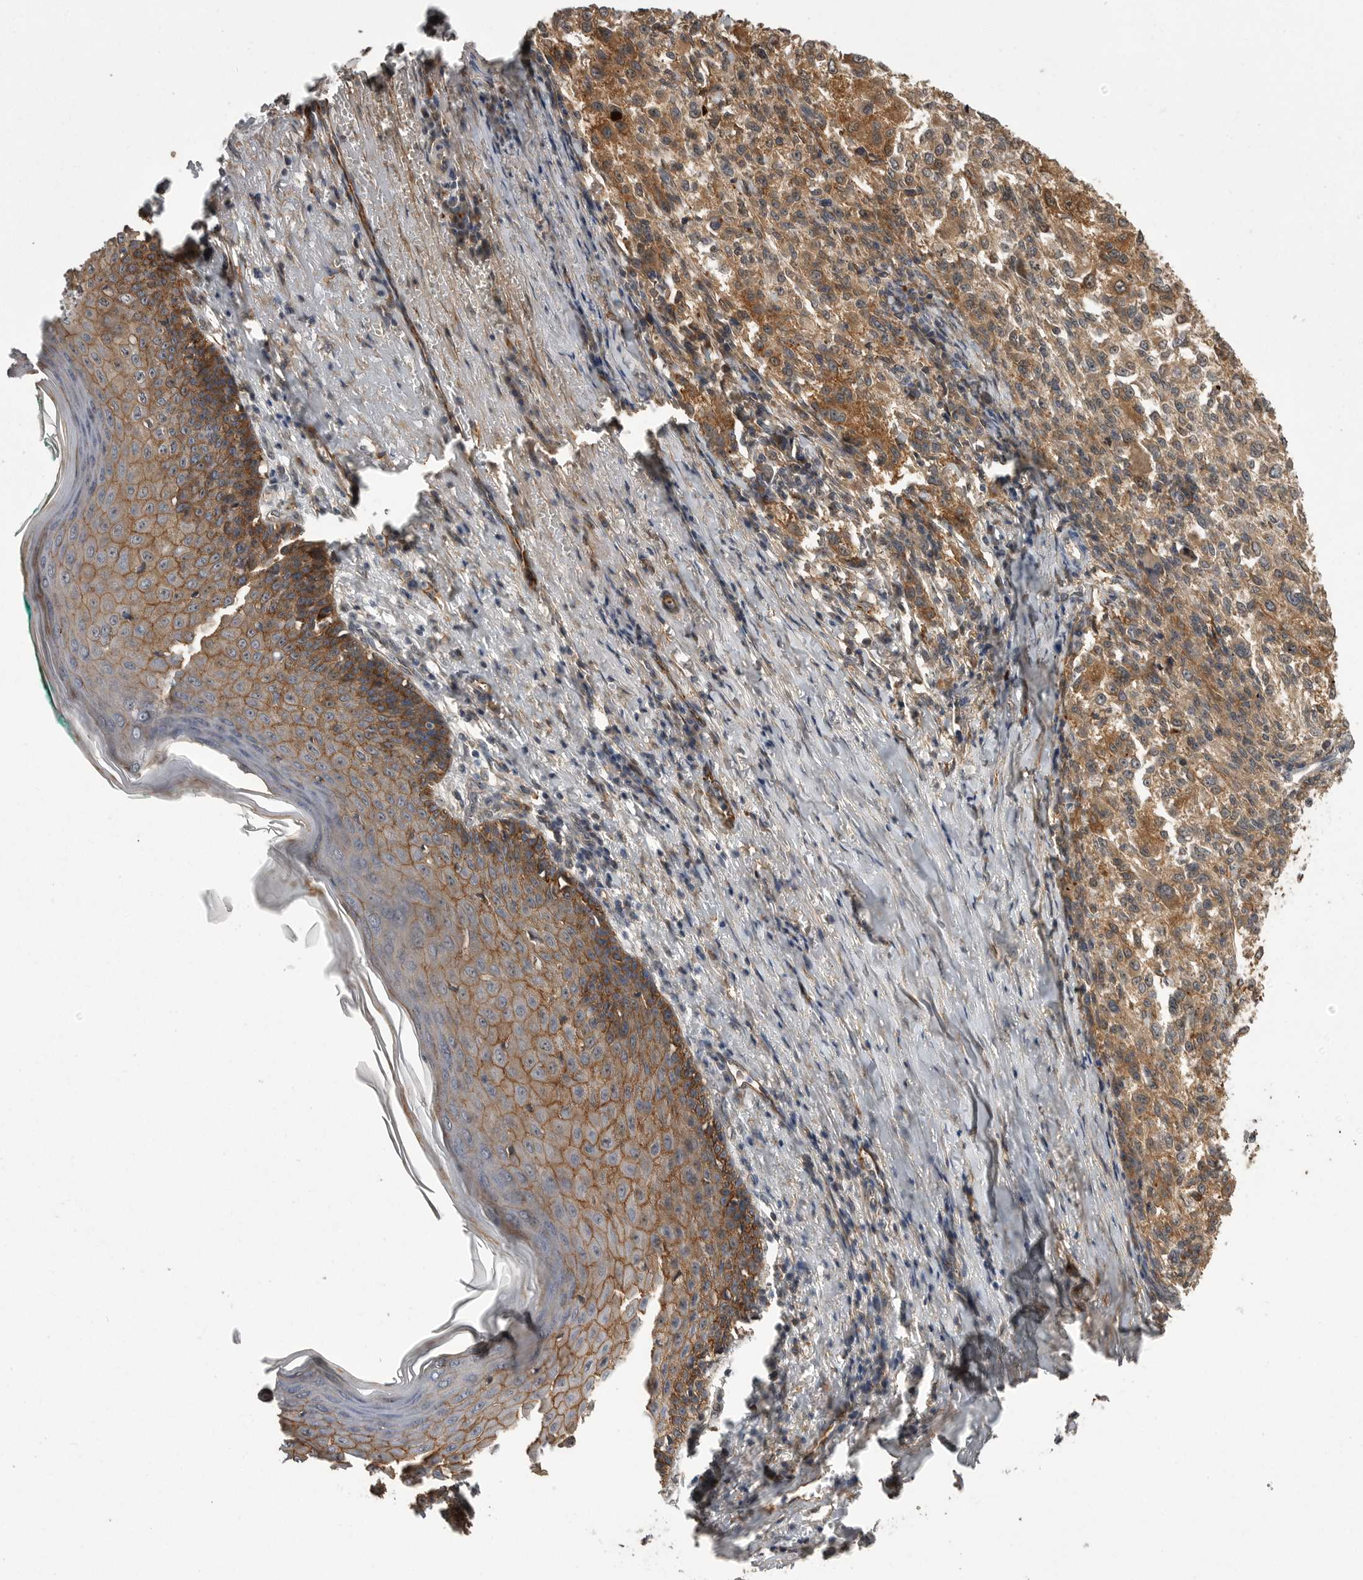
{"staining": {"intensity": "moderate", "quantity": ">75%", "location": "cytoplasmic/membranous"}, "tissue": "melanoma", "cell_type": "Tumor cells", "image_type": "cancer", "snomed": [{"axis": "morphology", "description": "Necrosis, NOS"}, {"axis": "morphology", "description": "Malignant melanoma, NOS"}, {"axis": "topography", "description": "Skin"}], "caption": "This is a histology image of immunohistochemistry (IHC) staining of malignant melanoma, which shows moderate staining in the cytoplasmic/membranous of tumor cells.", "gene": "NECTIN1", "patient": {"sex": "female", "age": 87}}